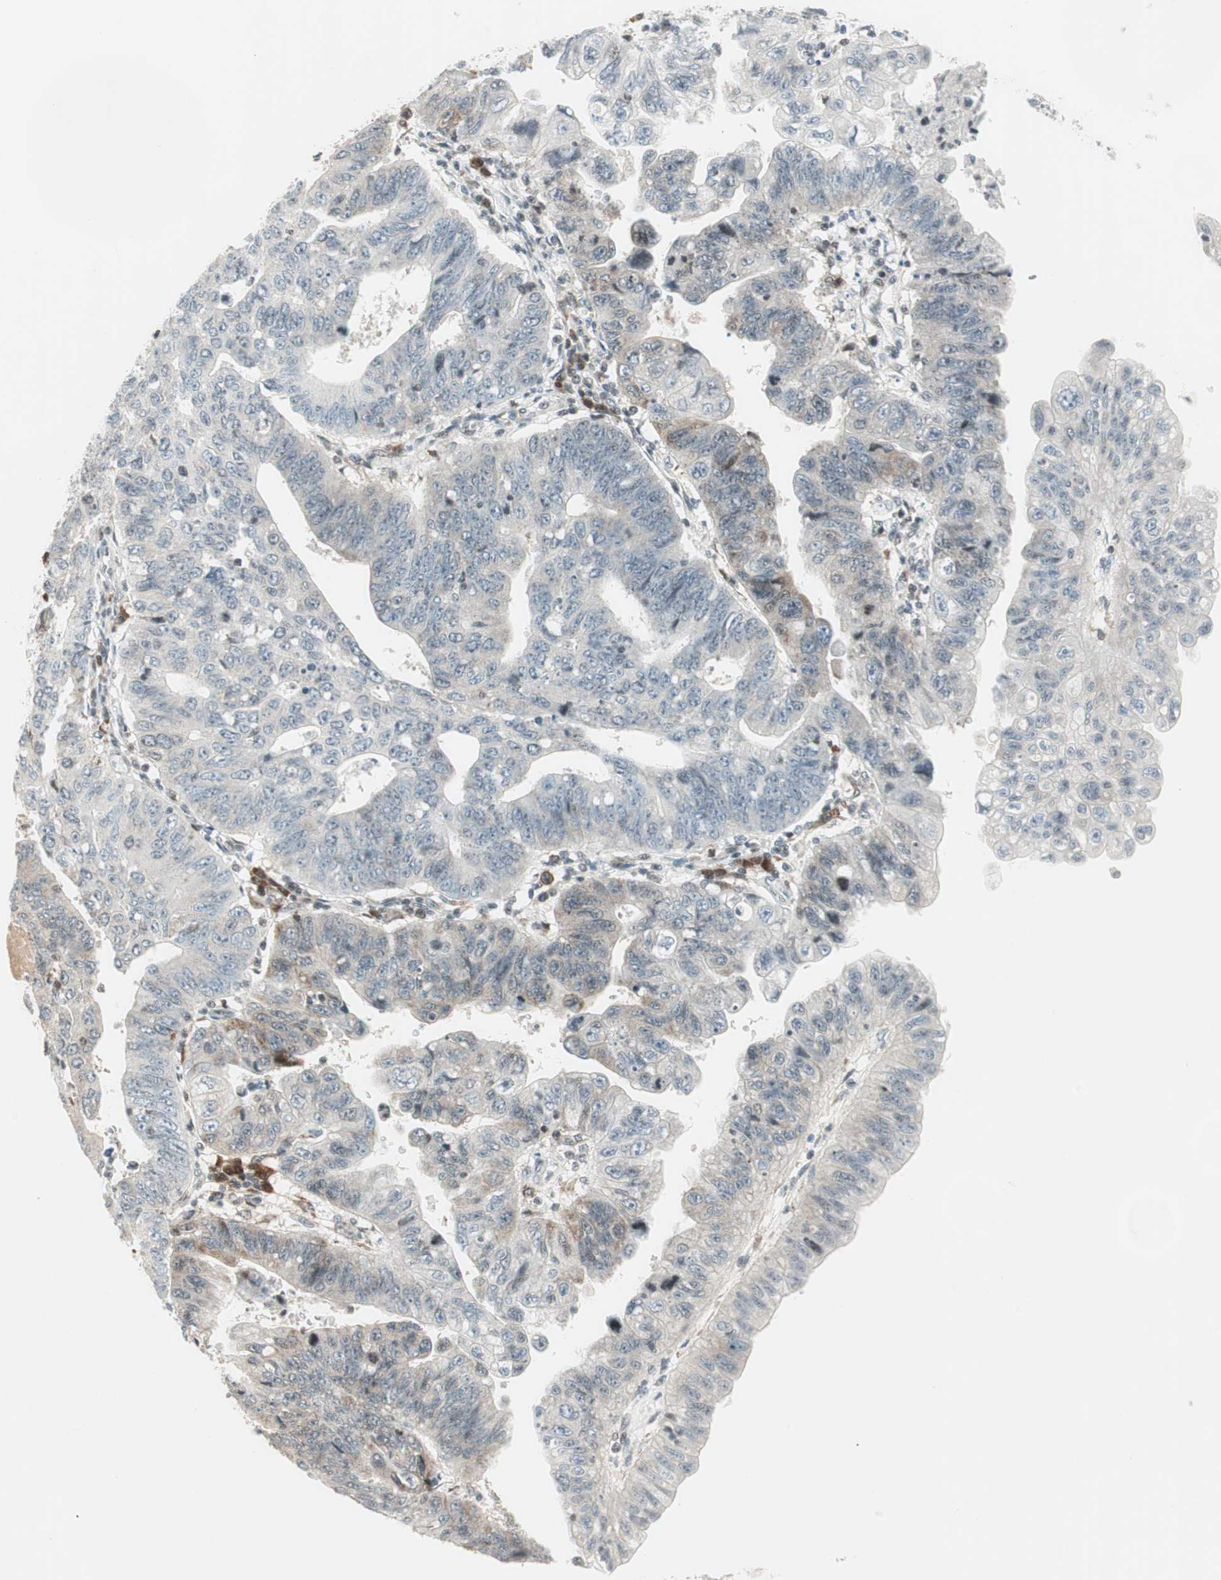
{"staining": {"intensity": "negative", "quantity": "none", "location": "none"}, "tissue": "stomach cancer", "cell_type": "Tumor cells", "image_type": "cancer", "snomed": [{"axis": "morphology", "description": "Adenocarcinoma, NOS"}, {"axis": "topography", "description": "Stomach"}], "caption": "Micrograph shows no protein positivity in tumor cells of stomach cancer tissue.", "gene": "TPT1", "patient": {"sex": "male", "age": 59}}